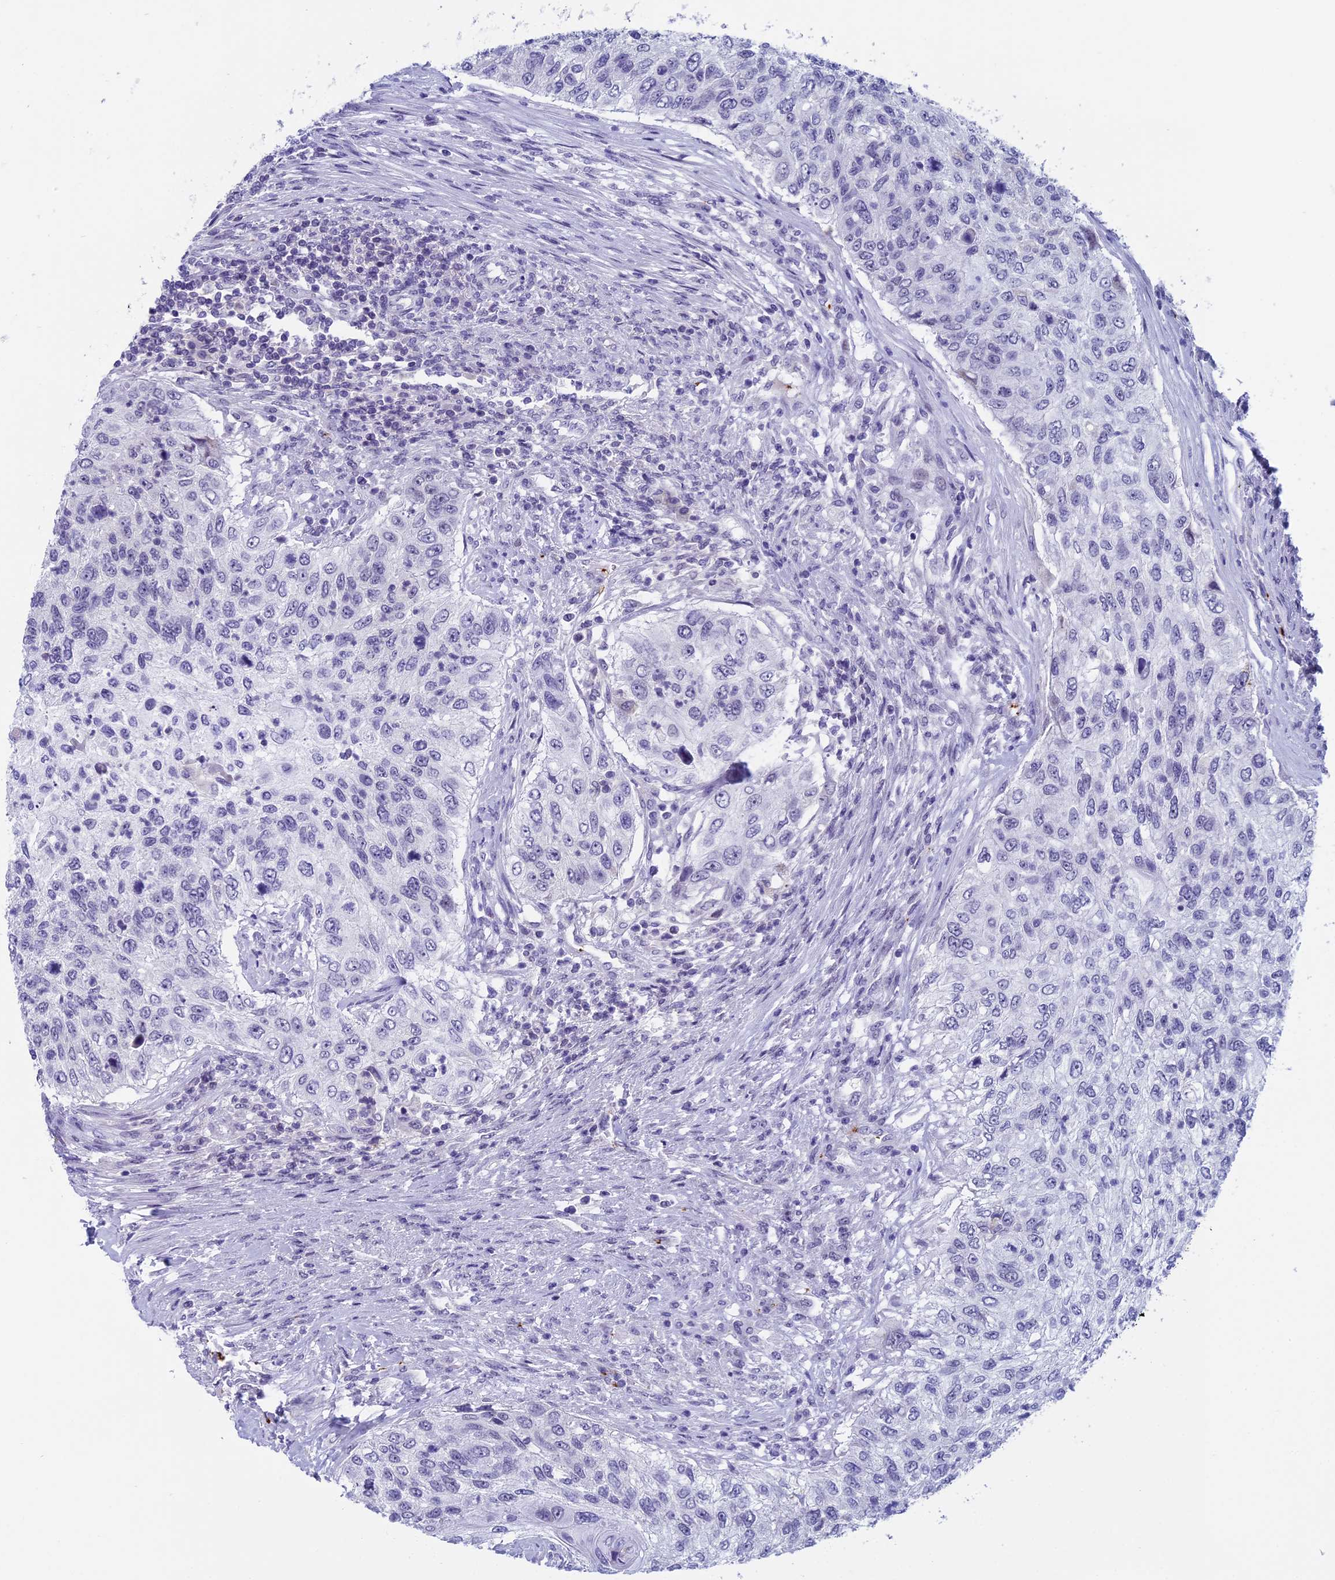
{"staining": {"intensity": "negative", "quantity": "none", "location": "none"}, "tissue": "urothelial cancer", "cell_type": "Tumor cells", "image_type": "cancer", "snomed": [{"axis": "morphology", "description": "Urothelial carcinoma, High grade"}, {"axis": "topography", "description": "Urinary bladder"}], "caption": "Tumor cells are negative for protein expression in human urothelial cancer.", "gene": "AIFM2", "patient": {"sex": "female", "age": 60}}